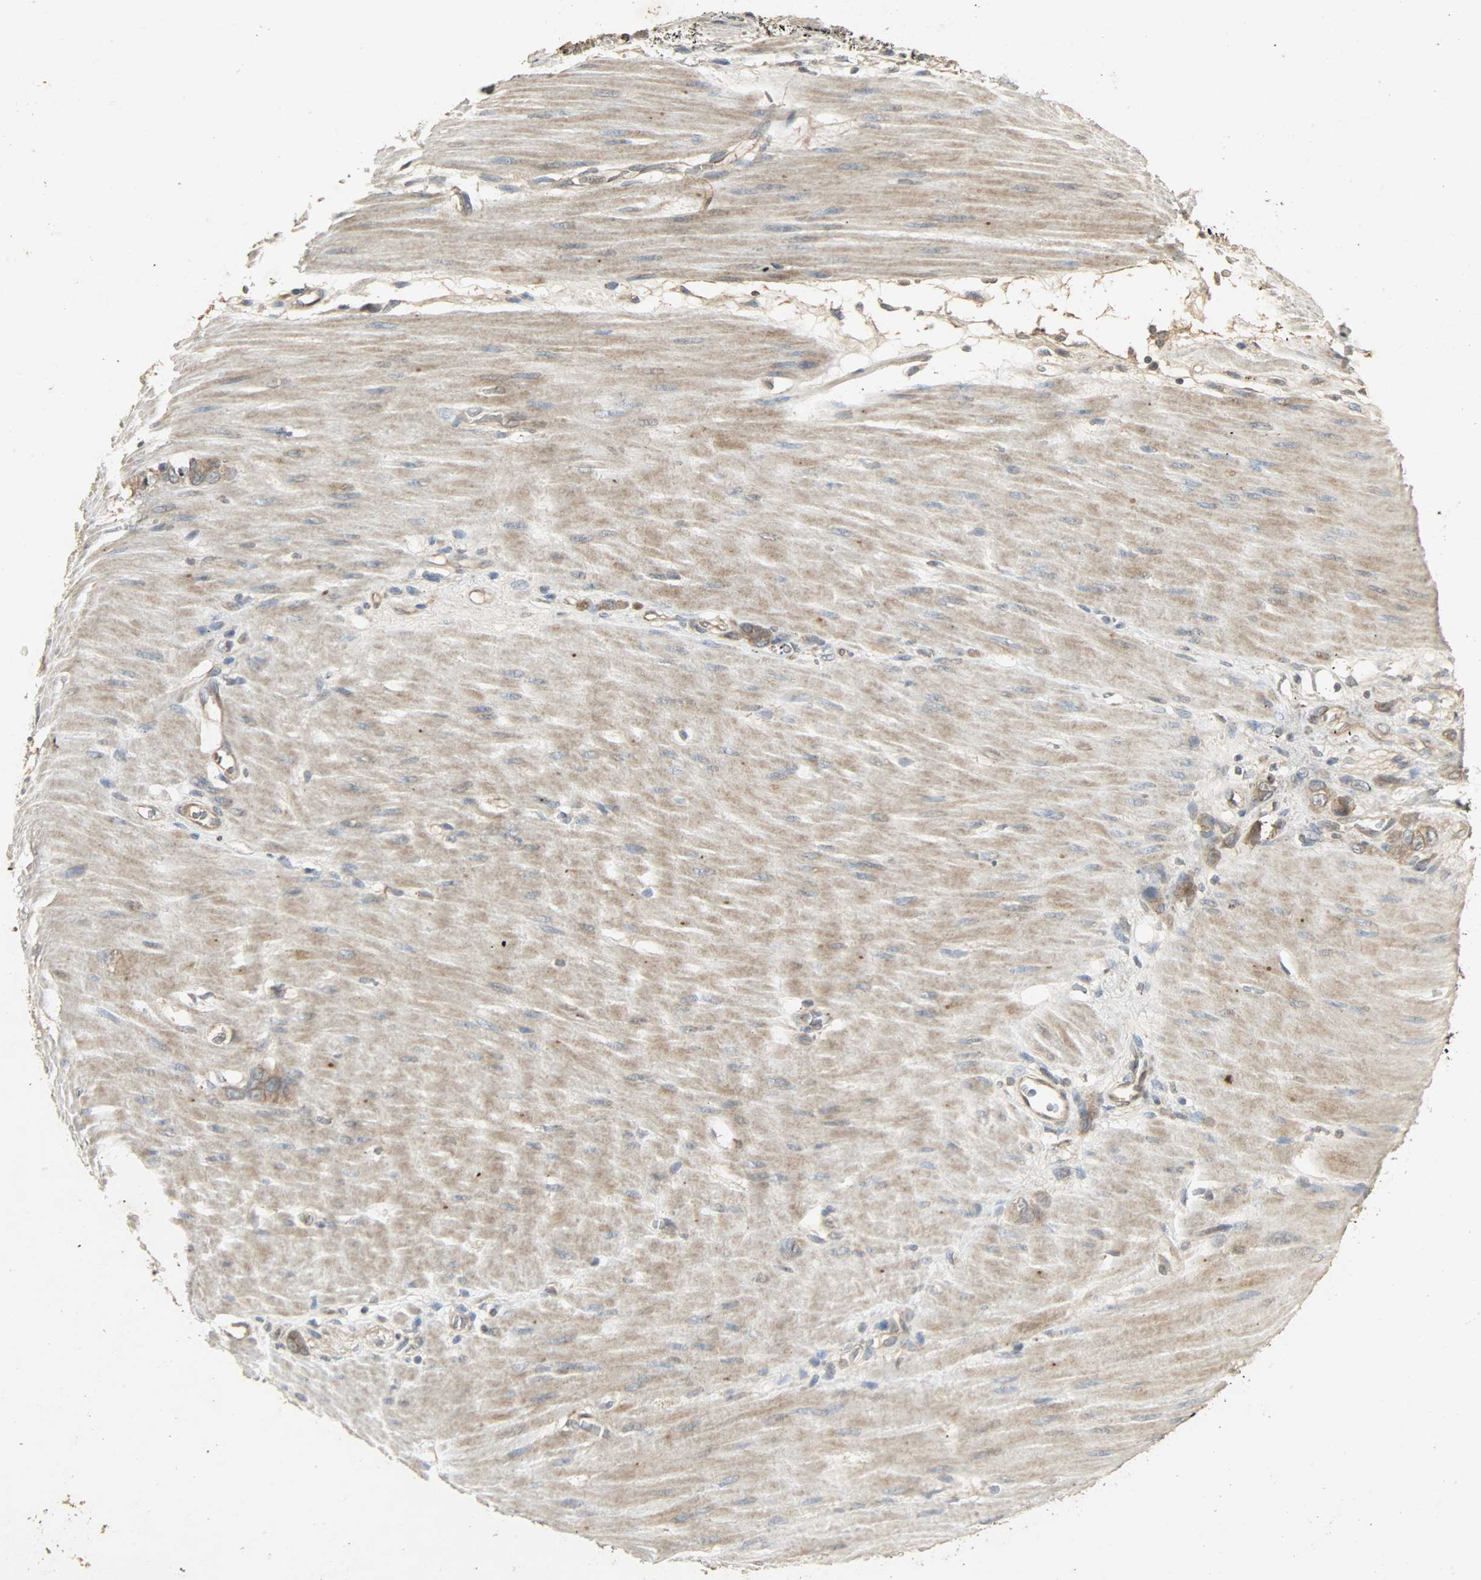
{"staining": {"intensity": "moderate", "quantity": ">75%", "location": "cytoplasmic/membranous"}, "tissue": "stomach cancer", "cell_type": "Tumor cells", "image_type": "cancer", "snomed": [{"axis": "morphology", "description": "Adenocarcinoma, NOS"}, {"axis": "topography", "description": "Stomach"}], "caption": "Immunohistochemical staining of adenocarcinoma (stomach) reveals medium levels of moderate cytoplasmic/membranous protein staining in about >75% of tumor cells. (brown staining indicates protein expression, while blue staining denotes nuclei).", "gene": "ATP2B1", "patient": {"sex": "male", "age": 82}}